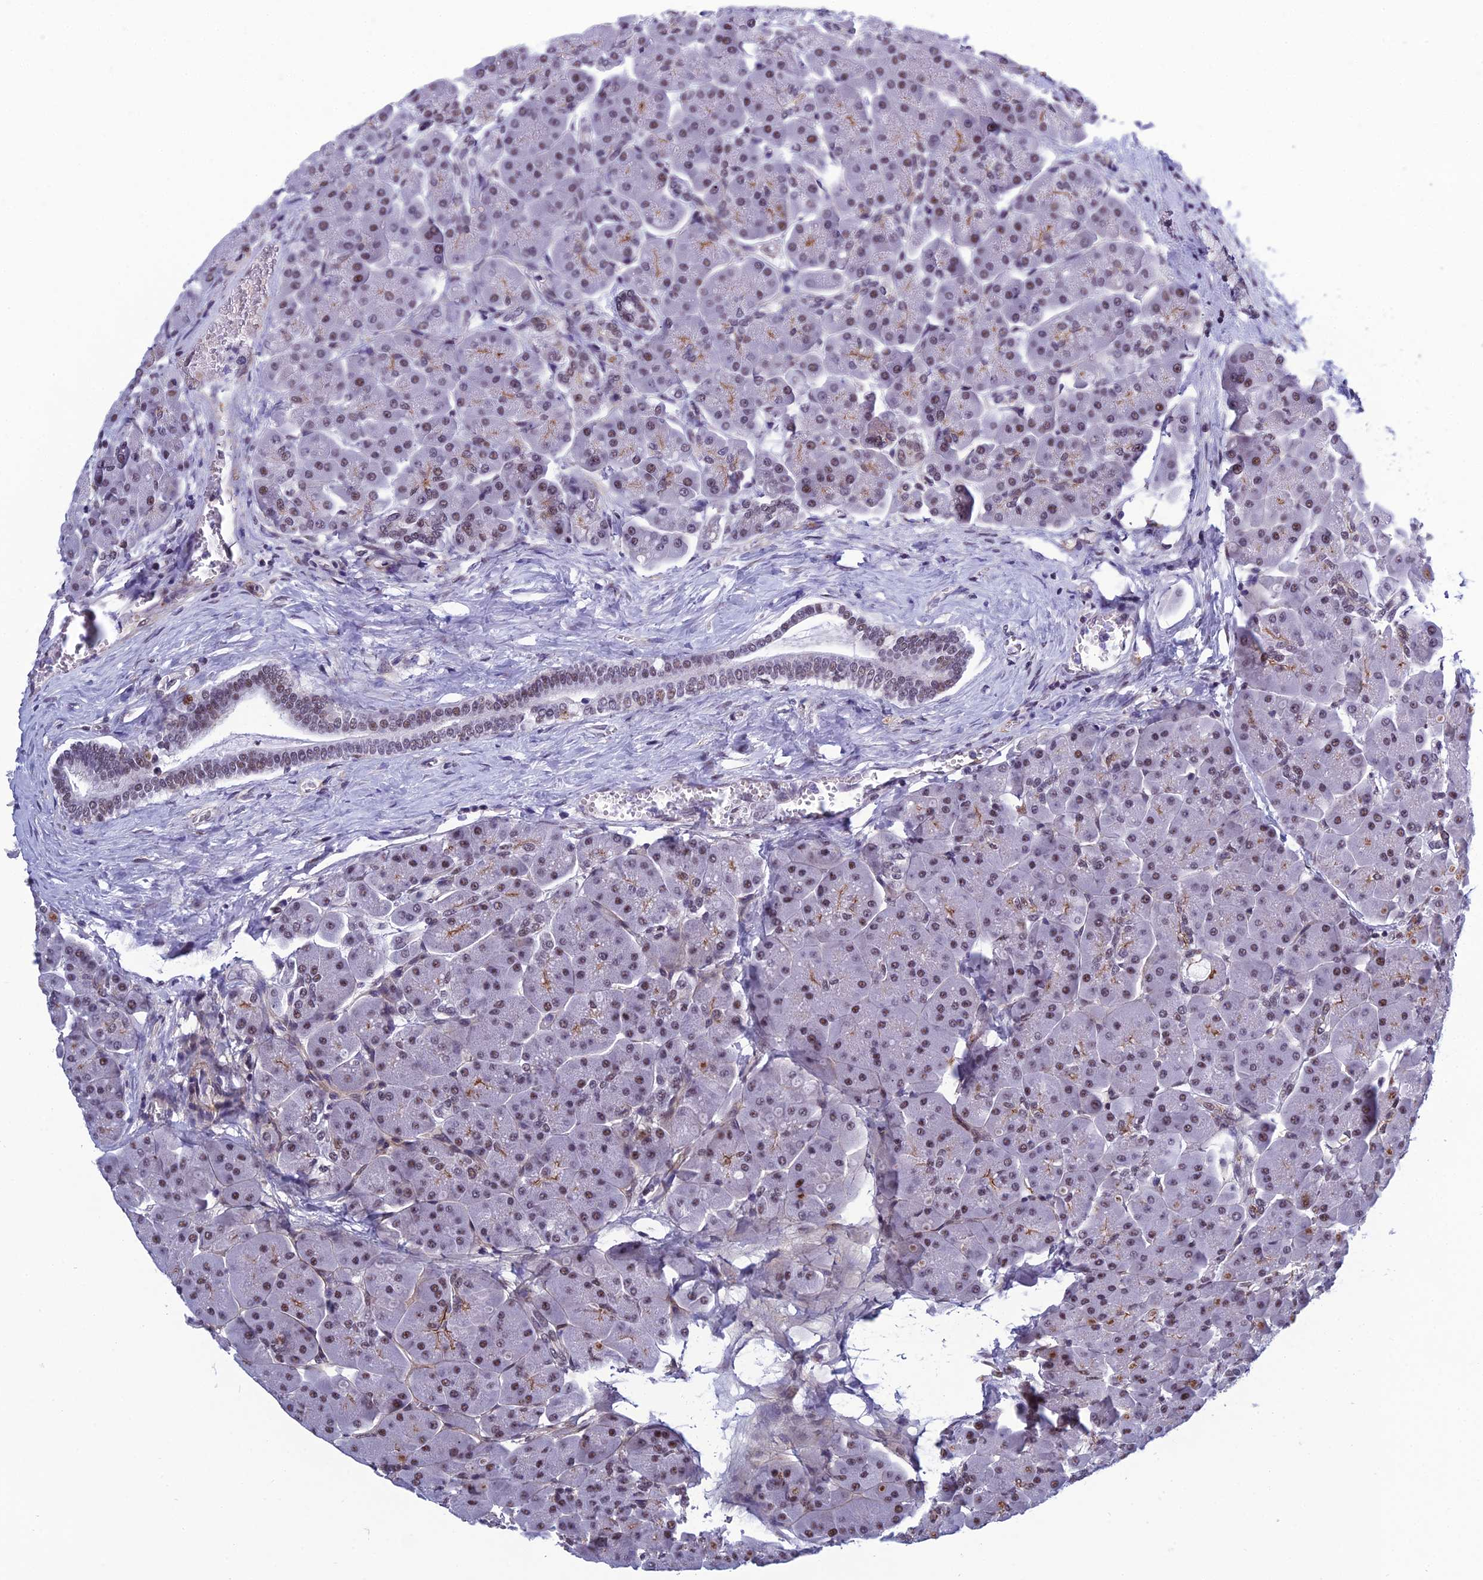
{"staining": {"intensity": "moderate", "quantity": ">75%", "location": "nuclear"}, "tissue": "pancreas", "cell_type": "Exocrine glandular cells", "image_type": "normal", "snomed": [{"axis": "morphology", "description": "Normal tissue, NOS"}, {"axis": "topography", "description": "Pancreas"}], "caption": "The micrograph displays staining of benign pancreas, revealing moderate nuclear protein expression (brown color) within exocrine glandular cells.", "gene": "RSRC1", "patient": {"sex": "male", "age": 66}}